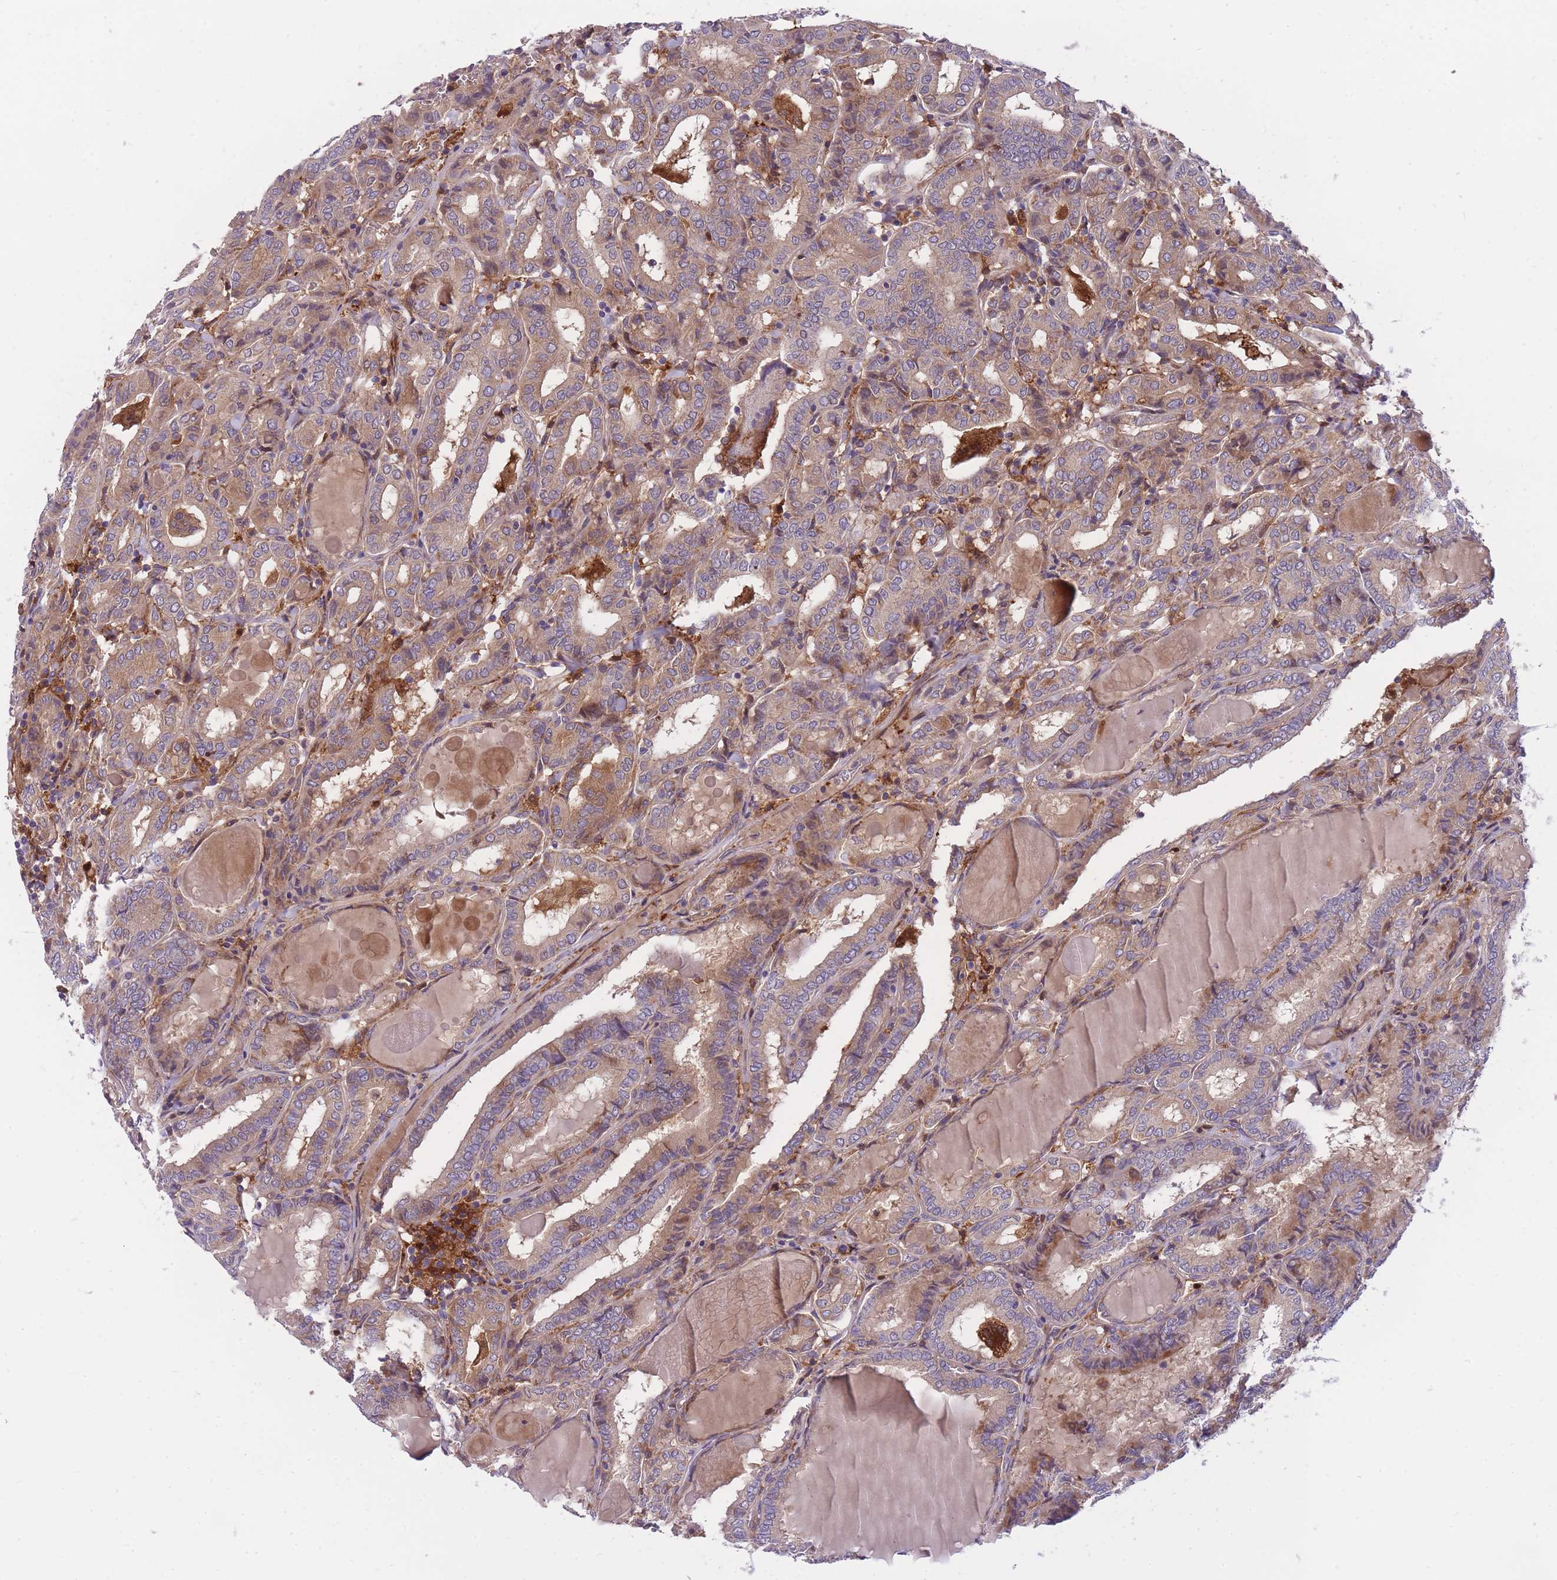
{"staining": {"intensity": "weak", "quantity": "25%-75%", "location": "cytoplasmic/membranous"}, "tissue": "thyroid cancer", "cell_type": "Tumor cells", "image_type": "cancer", "snomed": [{"axis": "morphology", "description": "Papillary adenocarcinoma, NOS"}, {"axis": "topography", "description": "Thyroid gland"}], "caption": "Papillary adenocarcinoma (thyroid) tissue exhibits weak cytoplasmic/membranous expression in approximately 25%-75% of tumor cells", "gene": "CRYGN", "patient": {"sex": "female", "age": 72}}